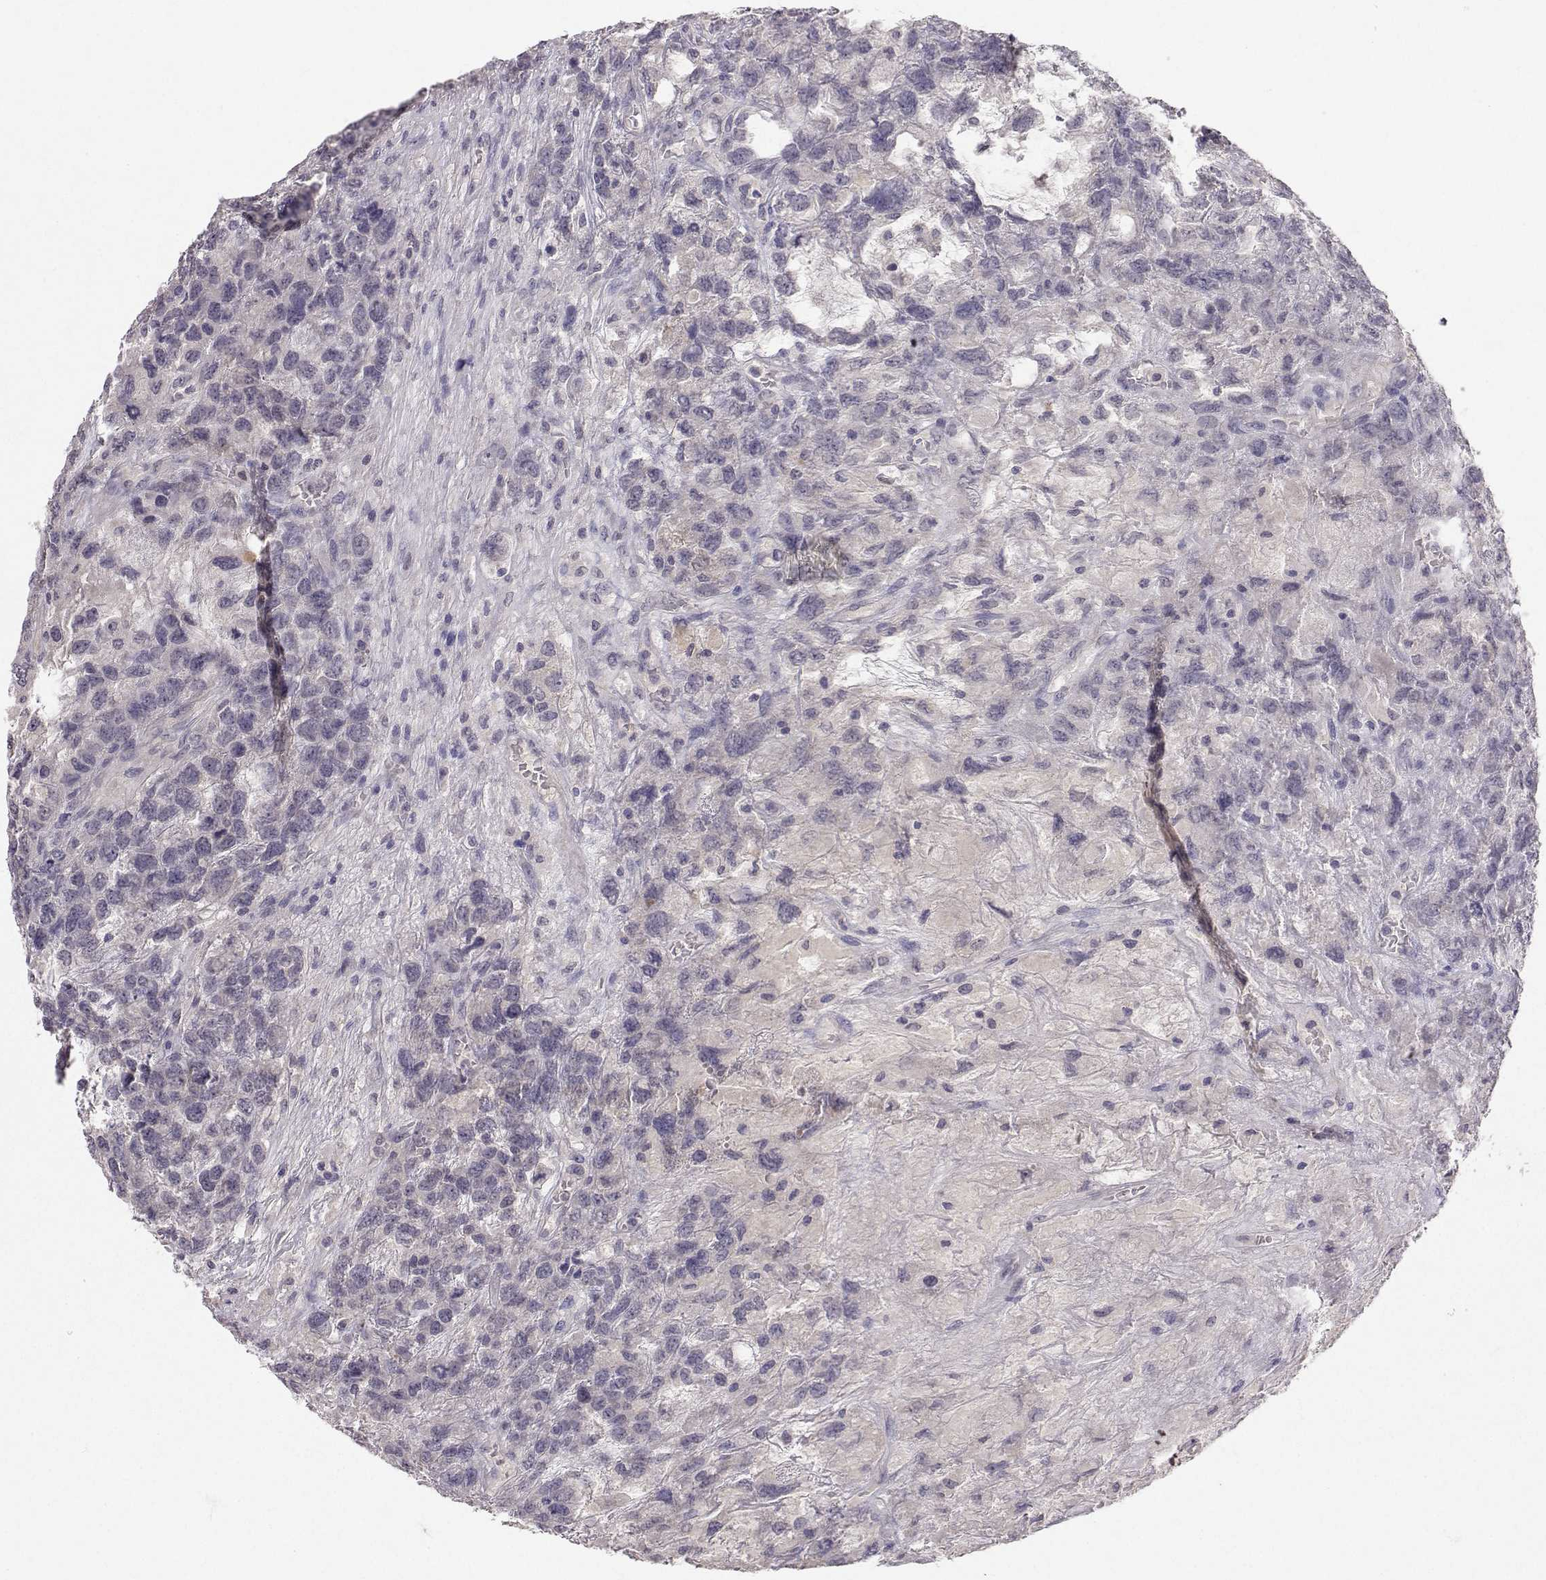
{"staining": {"intensity": "negative", "quantity": "none", "location": "none"}, "tissue": "testis cancer", "cell_type": "Tumor cells", "image_type": "cancer", "snomed": [{"axis": "morphology", "description": "Seminoma, NOS"}, {"axis": "topography", "description": "Testis"}], "caption": "This is a photomicrograph of immunohistochemistry staining of testis cancer (seminoma), which shows no positivity in tumor cells.", "gene": "SLC6A3", "patient": {"sex": "male", "age": 52}}